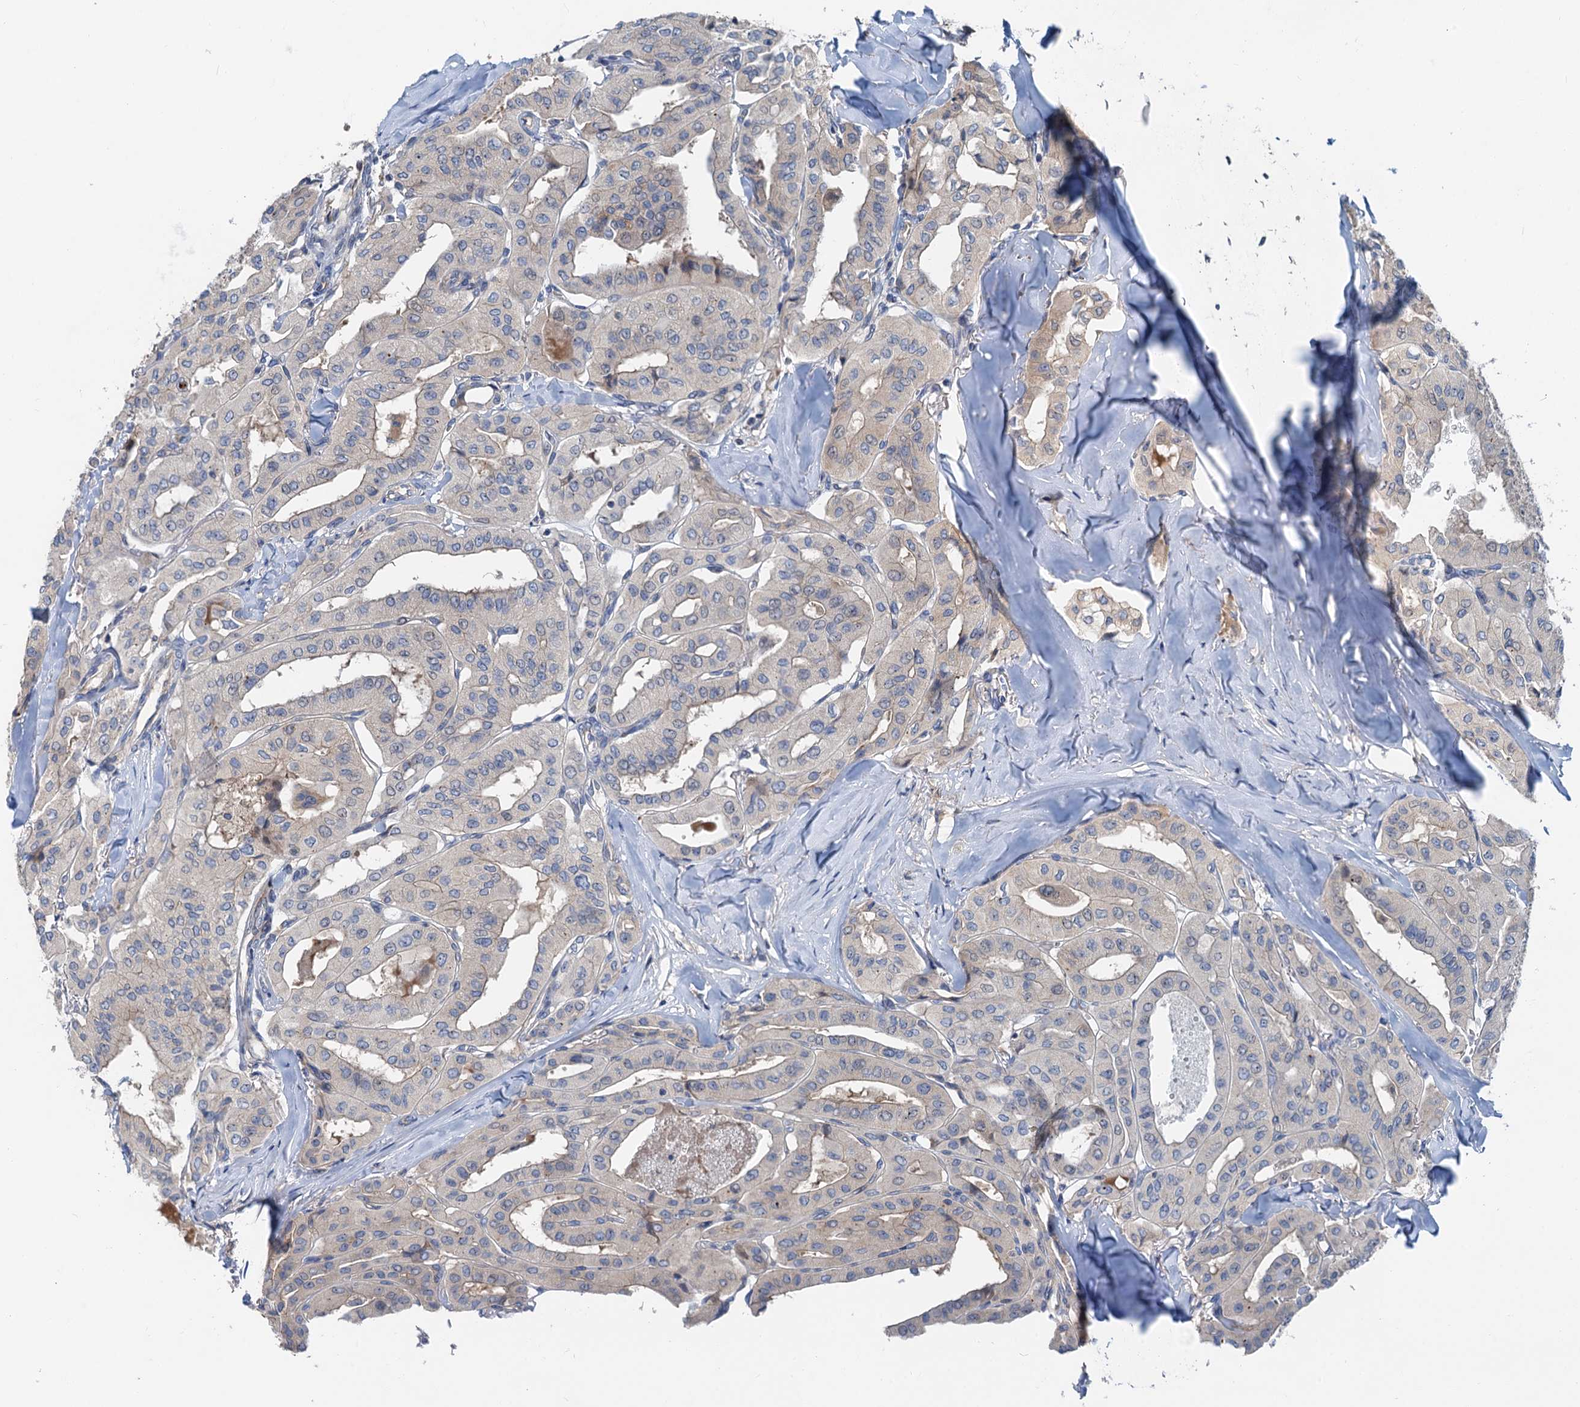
{"staining": {"intensity": "negative", "quantity": "none", "location": "none"}, "tissue": "thyroid cancer", "cell_type": "Tumor cells", "image_type": "cancer", "snomed": [{"axis": "morphology", "description": "Papillary adenocarcinoma, NOS"}, {"axis": "topography", "description": "Thyroid gland"}], "caption": "Immunohistochemistry (IHC) of human thyroid papillary adenocarcinoma demonstrates no expression in tumor cells.", "gene": "ANKRD26", "patient": {"sex": "female", "age": 59}}